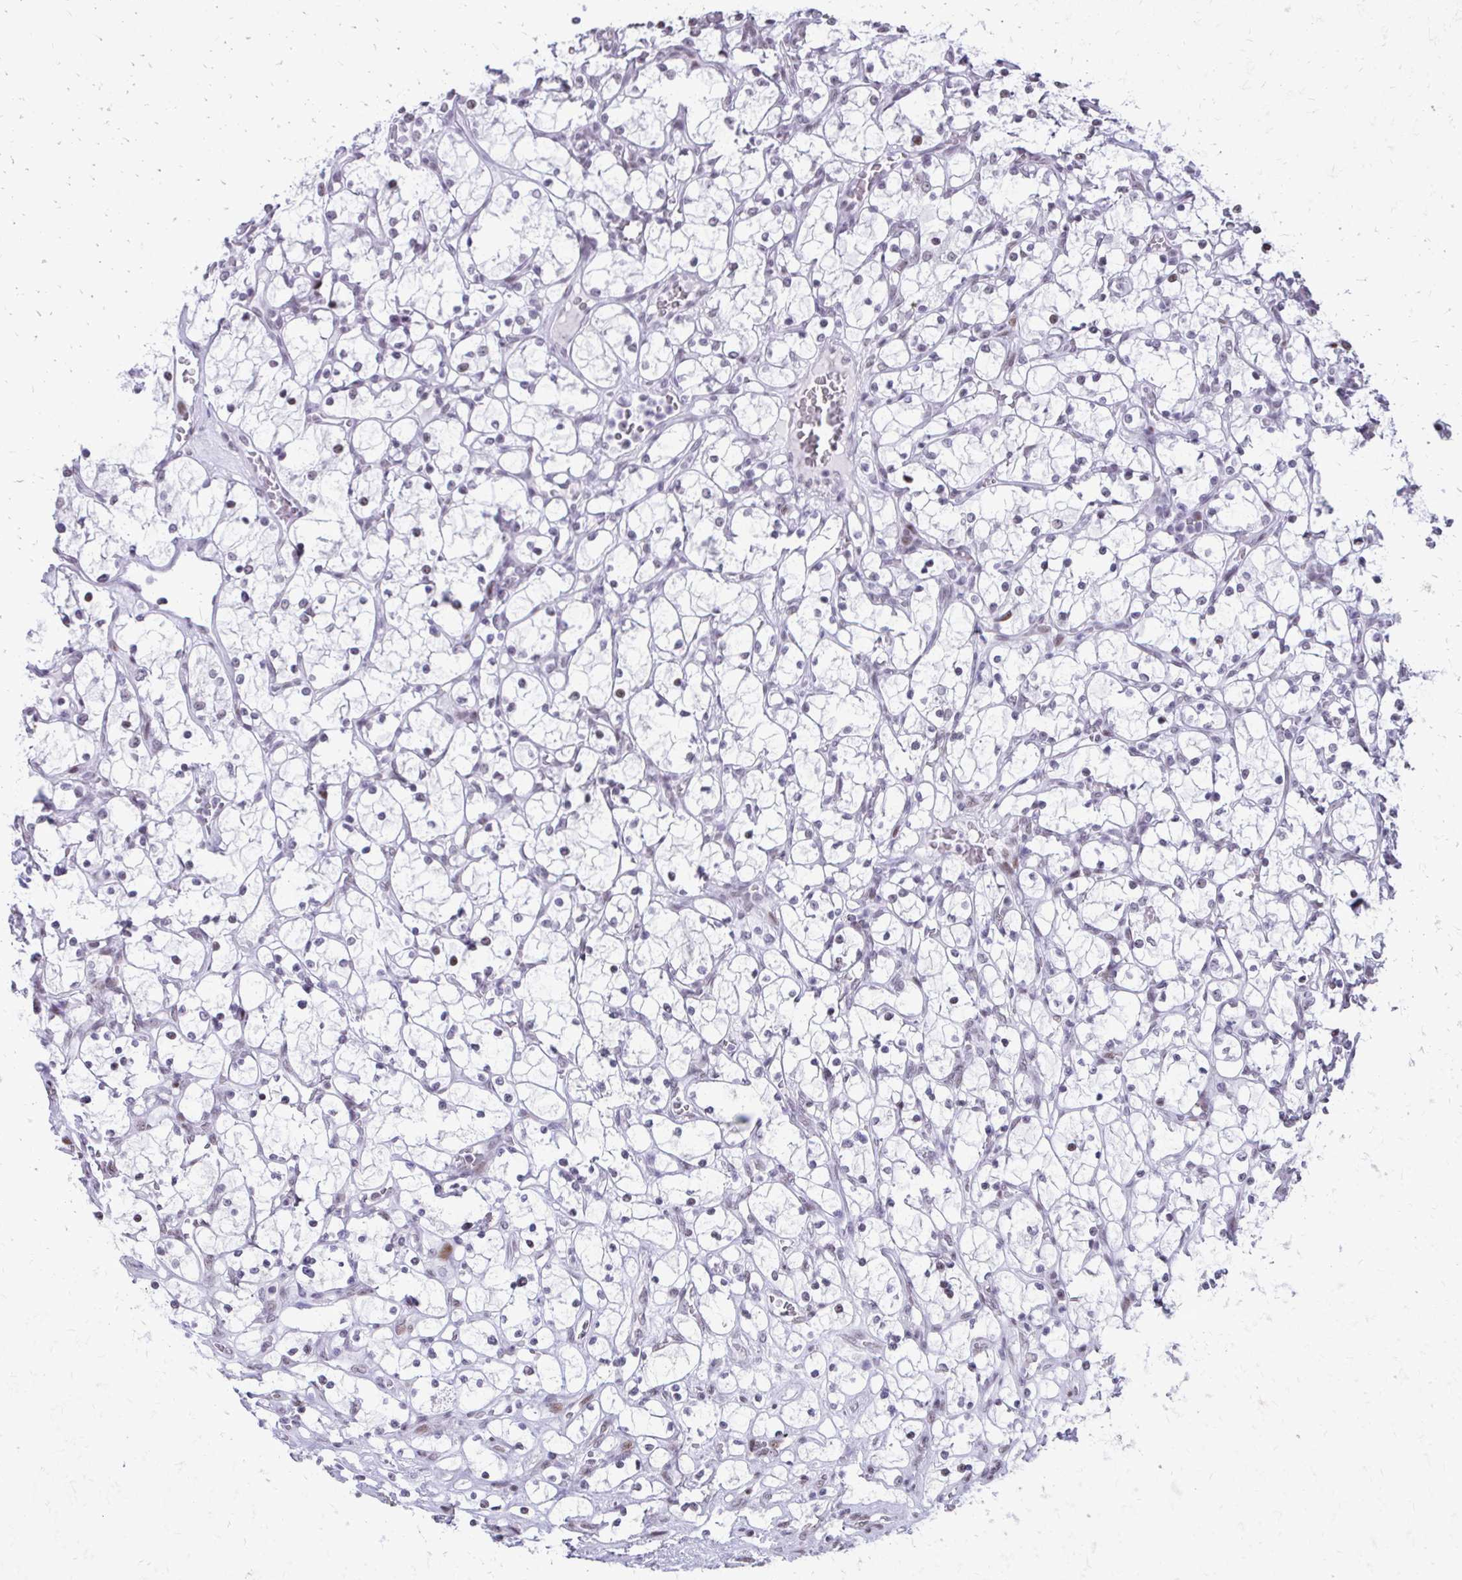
{"staining": {"intensity": "weak", "quantity": "<25%", "location": "nuclear"}, "tissue": "renal cancer", "cell_type": "Tumor cells", "image_type": "cancer", "snomed": [{"axis": "morphology", "description": "Adenocarcinoma, NOS"}, {"axis": "topography", "description": "Kidney"}], "caption": "Tumor cells show no significant staining in renal adenocarcinoma.", "gene": "SS18", "patient": {"sex": "female", "age": 69}}